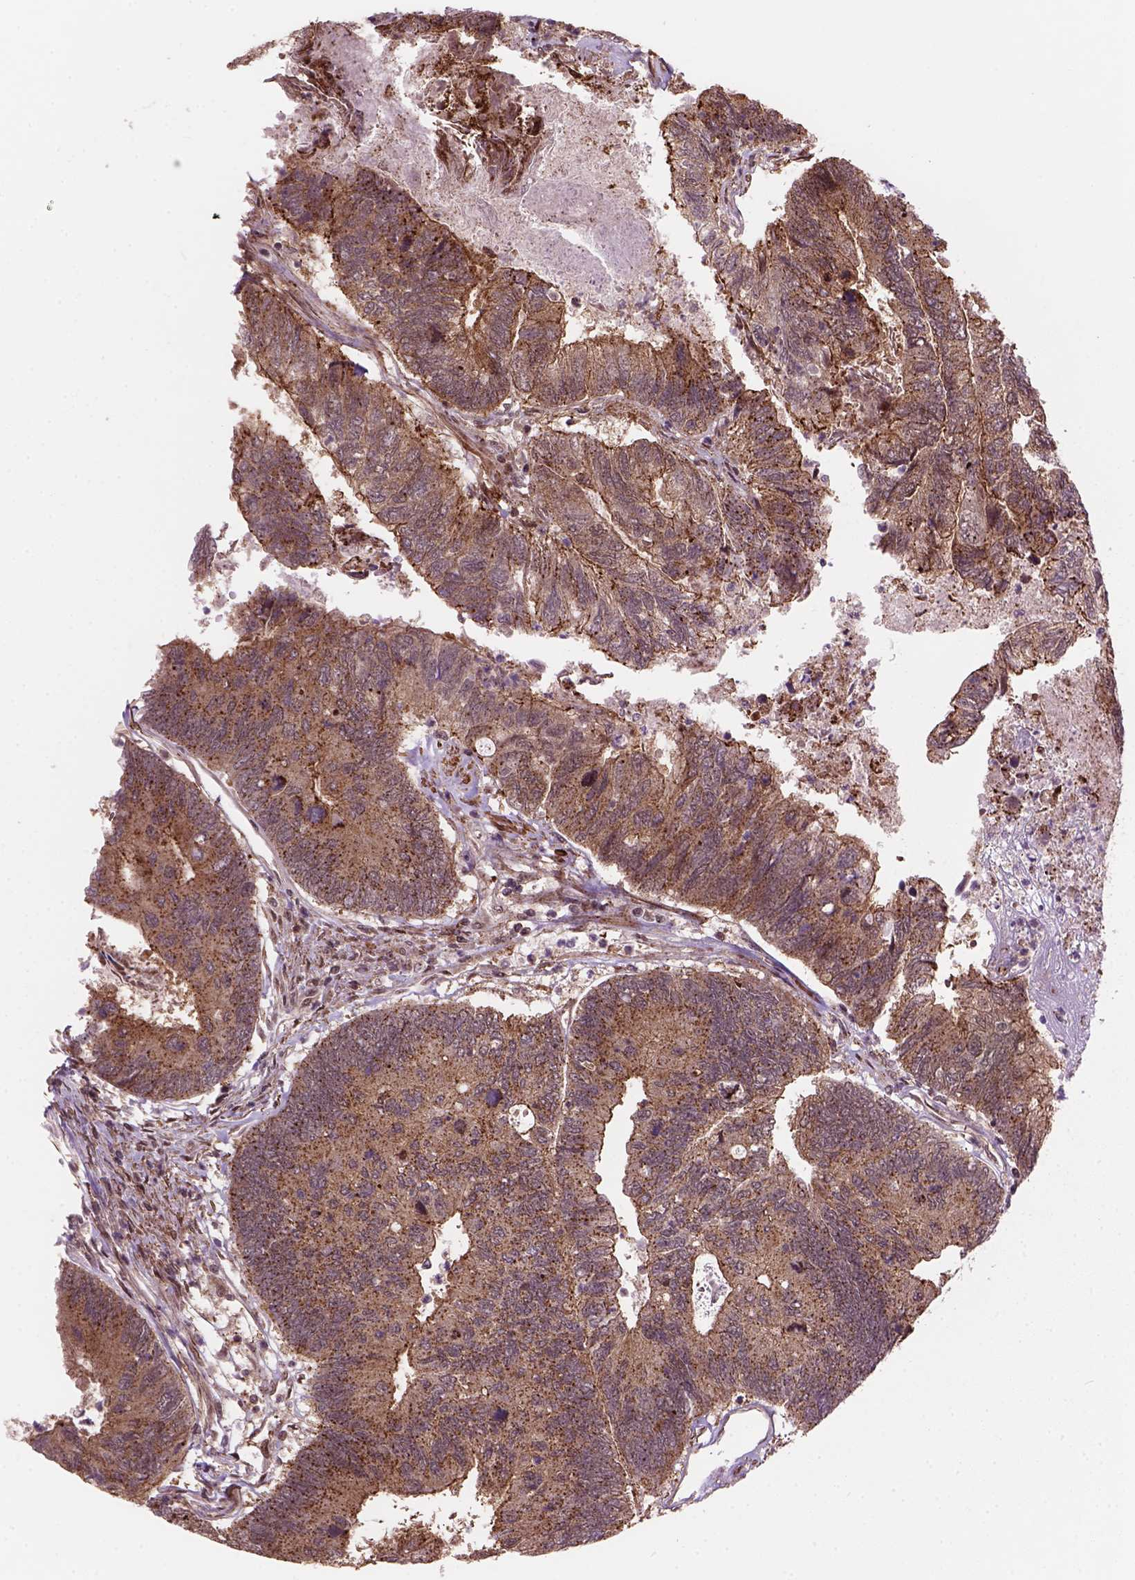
{"staining": {"intensity": "moderate", "quantity": "25%-75%", "location": "cytoplasmic/membranous,nuclear"}, "tissue": "colorectal cancer", "cell_type": "Tumor cells", "image_type": "cancer", "snomed": [{"axis": "morphology", "description": "Adenocarcinoma, NOS"}, {"axis": "topography", "description": "Colon"}], "caption": "Immunohistochemical staining of adenocarcinoma (colorectal) reveals moderate cytoplasmic/membranous and nuclear protein staining in about 25%-75% of tumor cells.", "gene": "PSMD11", "patient": {"sex": "female", "age": 67}}